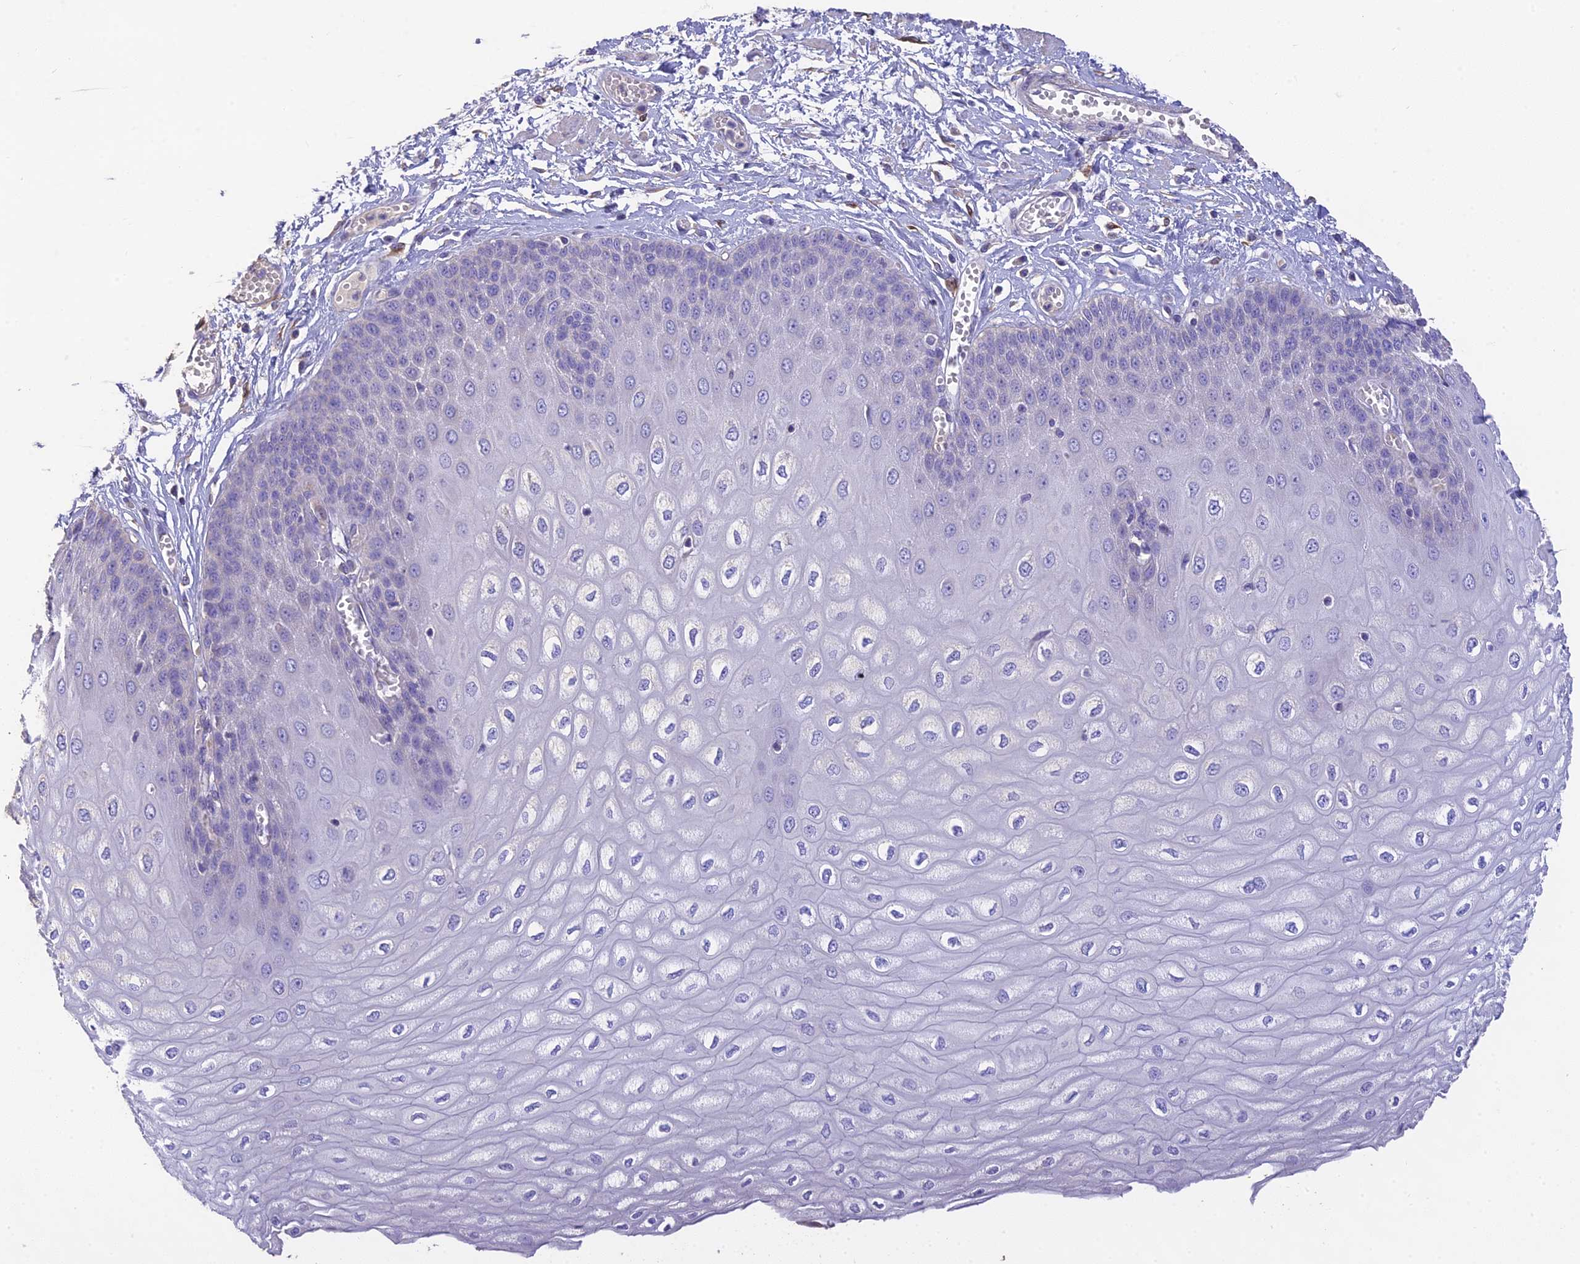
{"staining": {"intensity": "negative", "quantity": "none", "location": "none"}, "tissue": "esophagus", "cell_type": "Squamous epithelial cells", "image_type": "normal", "snomed": [{"axis": "morphology", "description": "Normal tissue, NOS"}, {"axis": "topography", "description": "Esophagus"}], "caption": "Immunohistochemical staining of normal human esophagus demonstrates no significant staining in squamous epithelial cells. The staining was performed using DAB to visualize the protein expression in brown, while the nuclei were stained in blue with hematoxylin (Magnification: 20x).", "gene": "HSD17B2", "patient": {"sex": "male", "age": 60}}